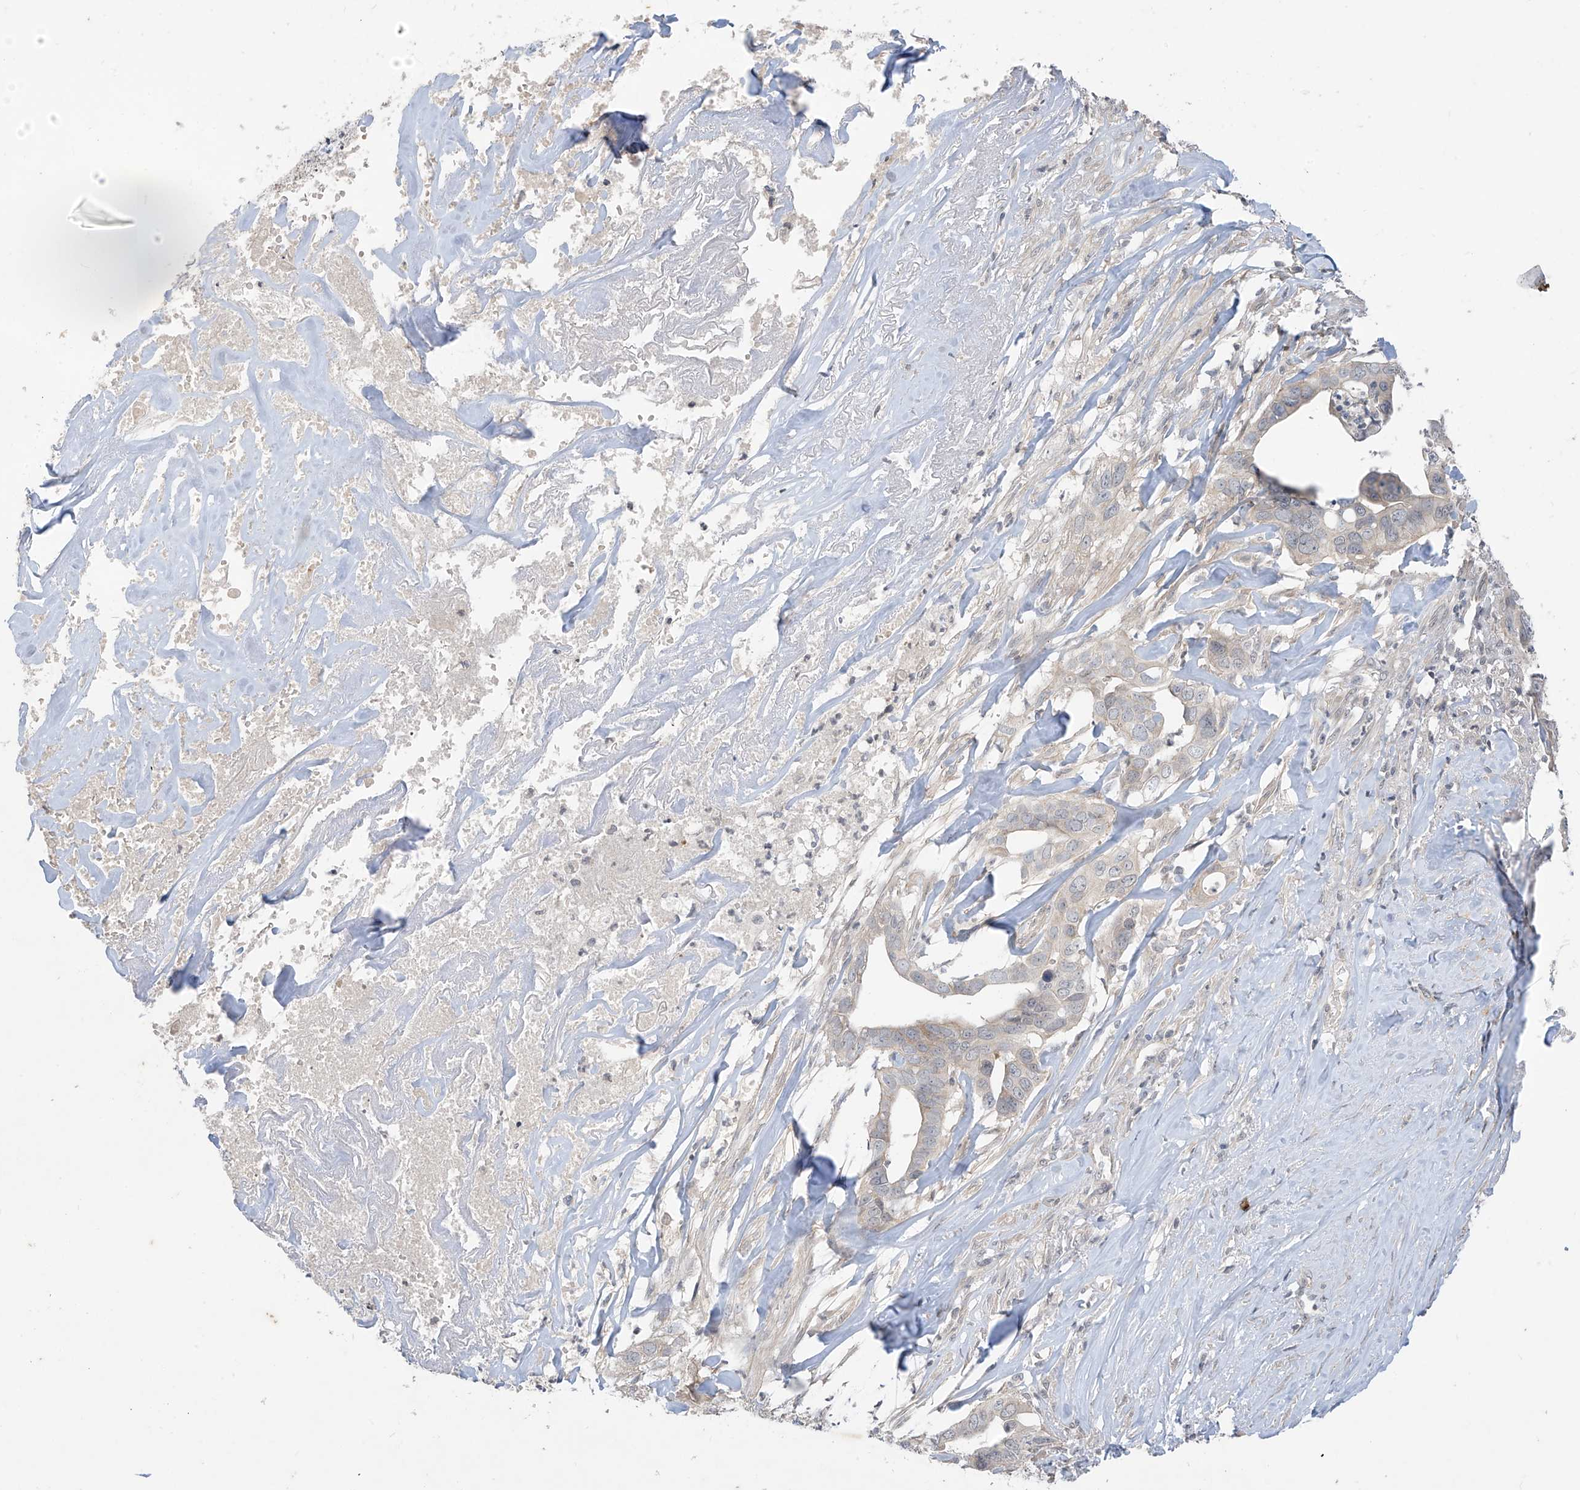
{"staining": {"intensity": "weak", "quantity": "25%-75%", "location": "cytoplasmic/membranous"}, "tissue": "liver cancer", "cell_type": "Tumor cells", "image_type": "cancer", "snomed": [{"axis": "morphology", "description": "Cholangiocarcinoma"}, {"axis": "topography", "description": "Liver"}], "caption": "Tumor cells display weak cytoplasmic/membranous positivity in about 25%-75% of cells in cholangiocarcinoma (liver). (IHC, brightfield microscopy, high magnification).", "gene": "DGKQ", "patient": {"sex": "female", "age": 79}}